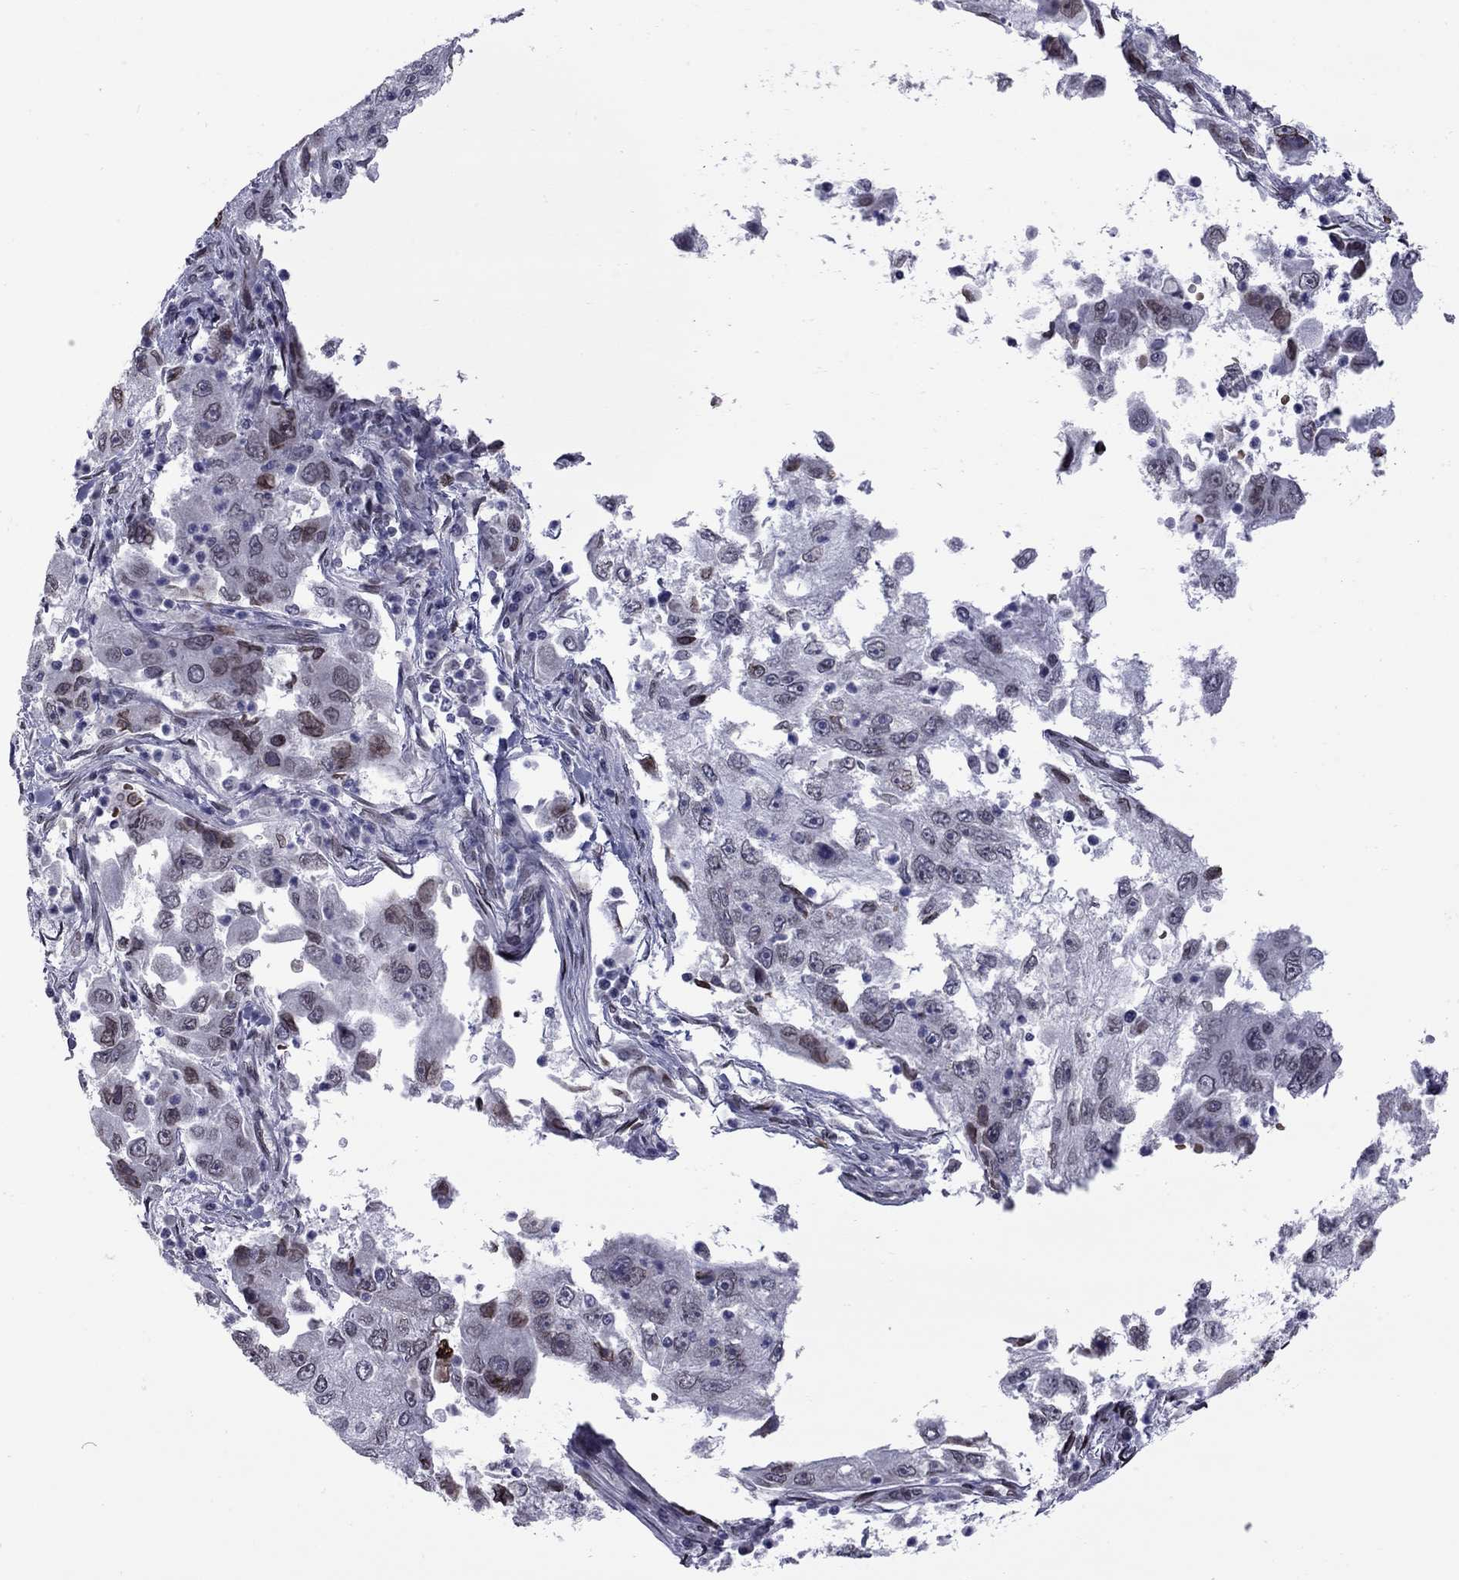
{"staining": {"intensity": "weak", "quantity": "<25%", "location": "cytoplasmic/membranous"}, "tissue": "cervical cancer", "cell_type": "Tumor cells", "image_type": "cancer", "snomed": [{"axis": "morphology", "description": "Squamous cell carcinoma, NOS"}, {"axis": "topography", "description": "Cervix"}], "caption": "Image shows no protein expression in tumor cells of squamous cell carcinoma (cervical) tissue.", "gene": "CLTCL1", "patient": {"sex": "female", "age": 36}}